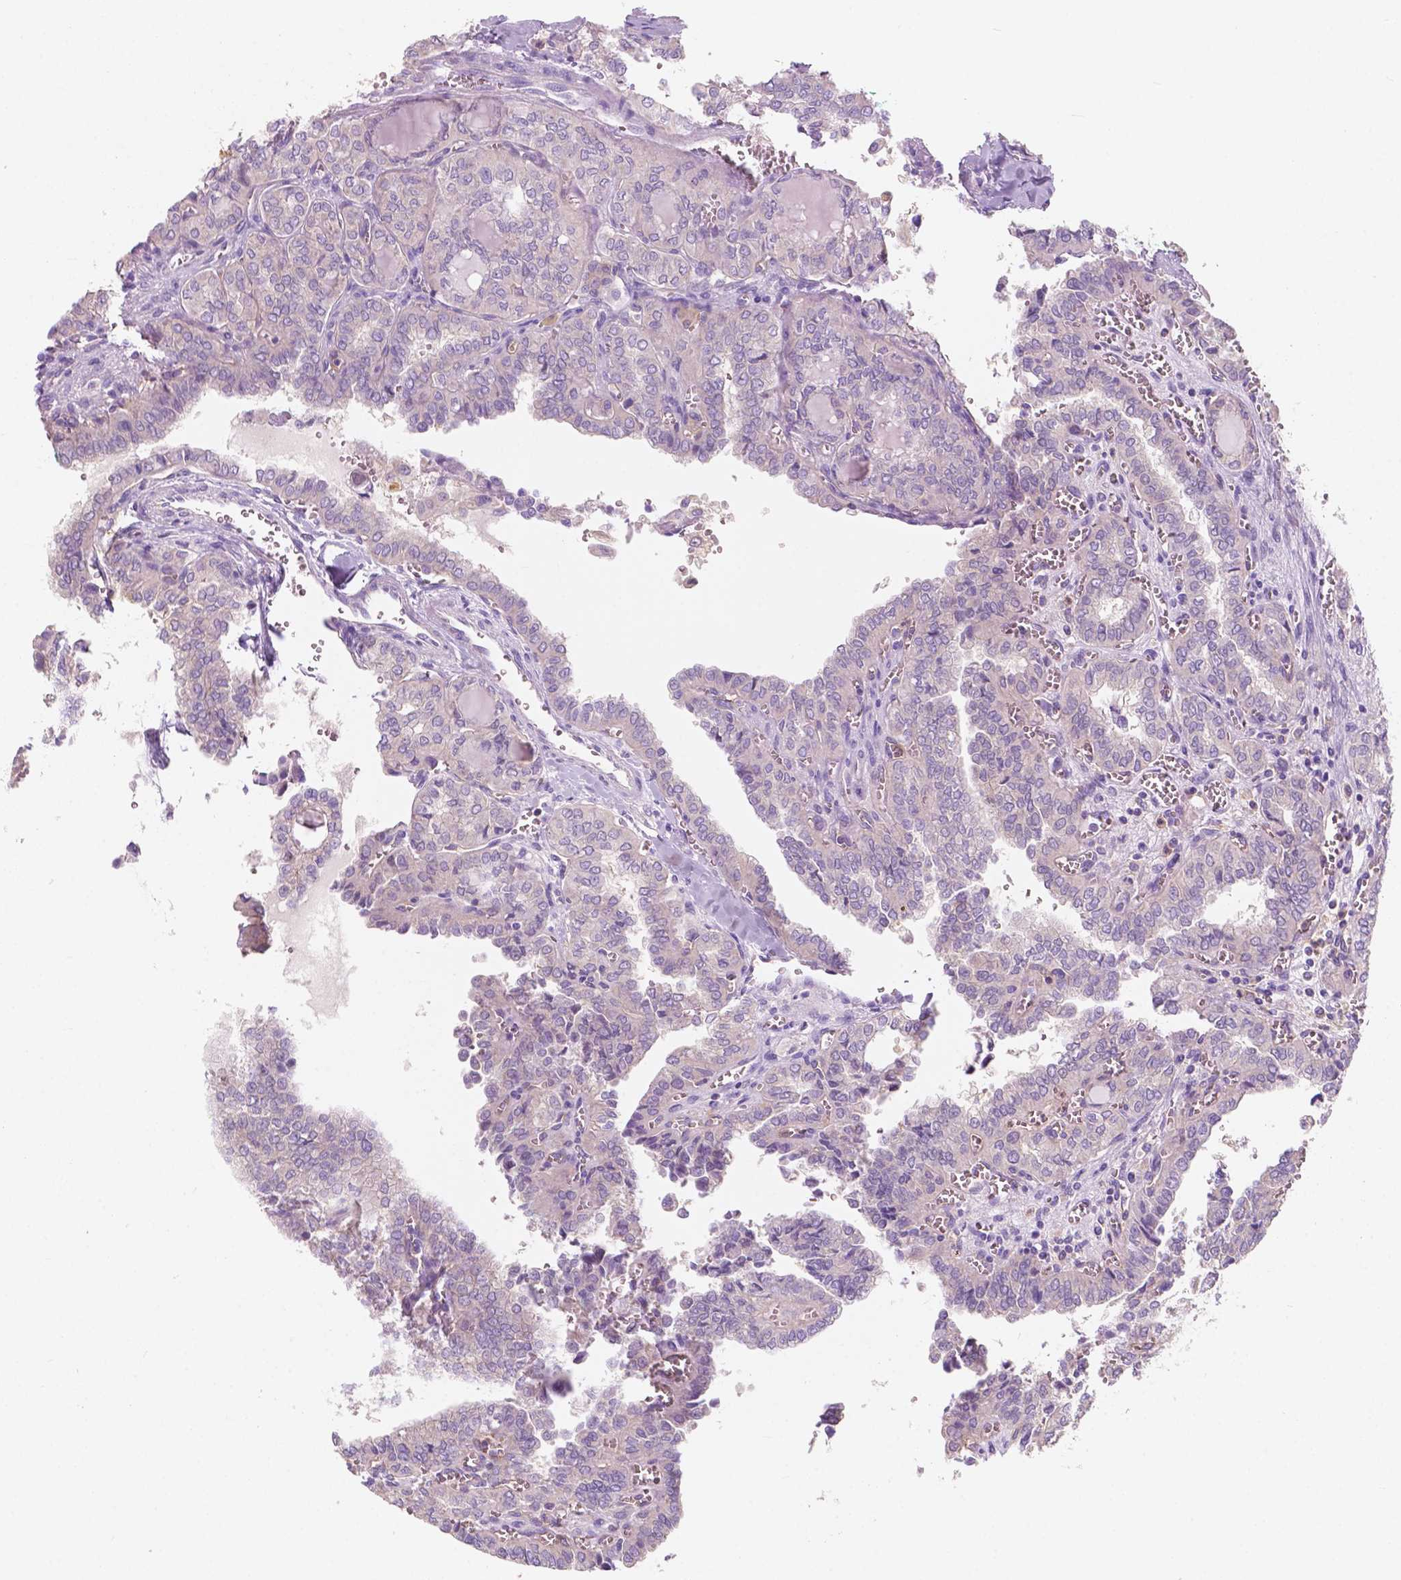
{"staining": {"intensity": "negative", "quantity": "none", "location": "none"}, "tissue": "thyroid cancer", "cell_type": "Tumor cells", "image_type": "cancer", "snomed": [{"axis": "morphology", "description": "Papillary adenocarcinoma, NOS"}, {"axis": "topography", "description": "Thyroid gland"}], "caption": "DAB (3,3'-diaminobenzidine) immunohistochemical staining of human thyroid cancer (papillary adenocarcinoma) exhibits no significant staining in tumor cells.", "gene": "SEMA4A", "patient": {"sex": "female", "age": 41}}